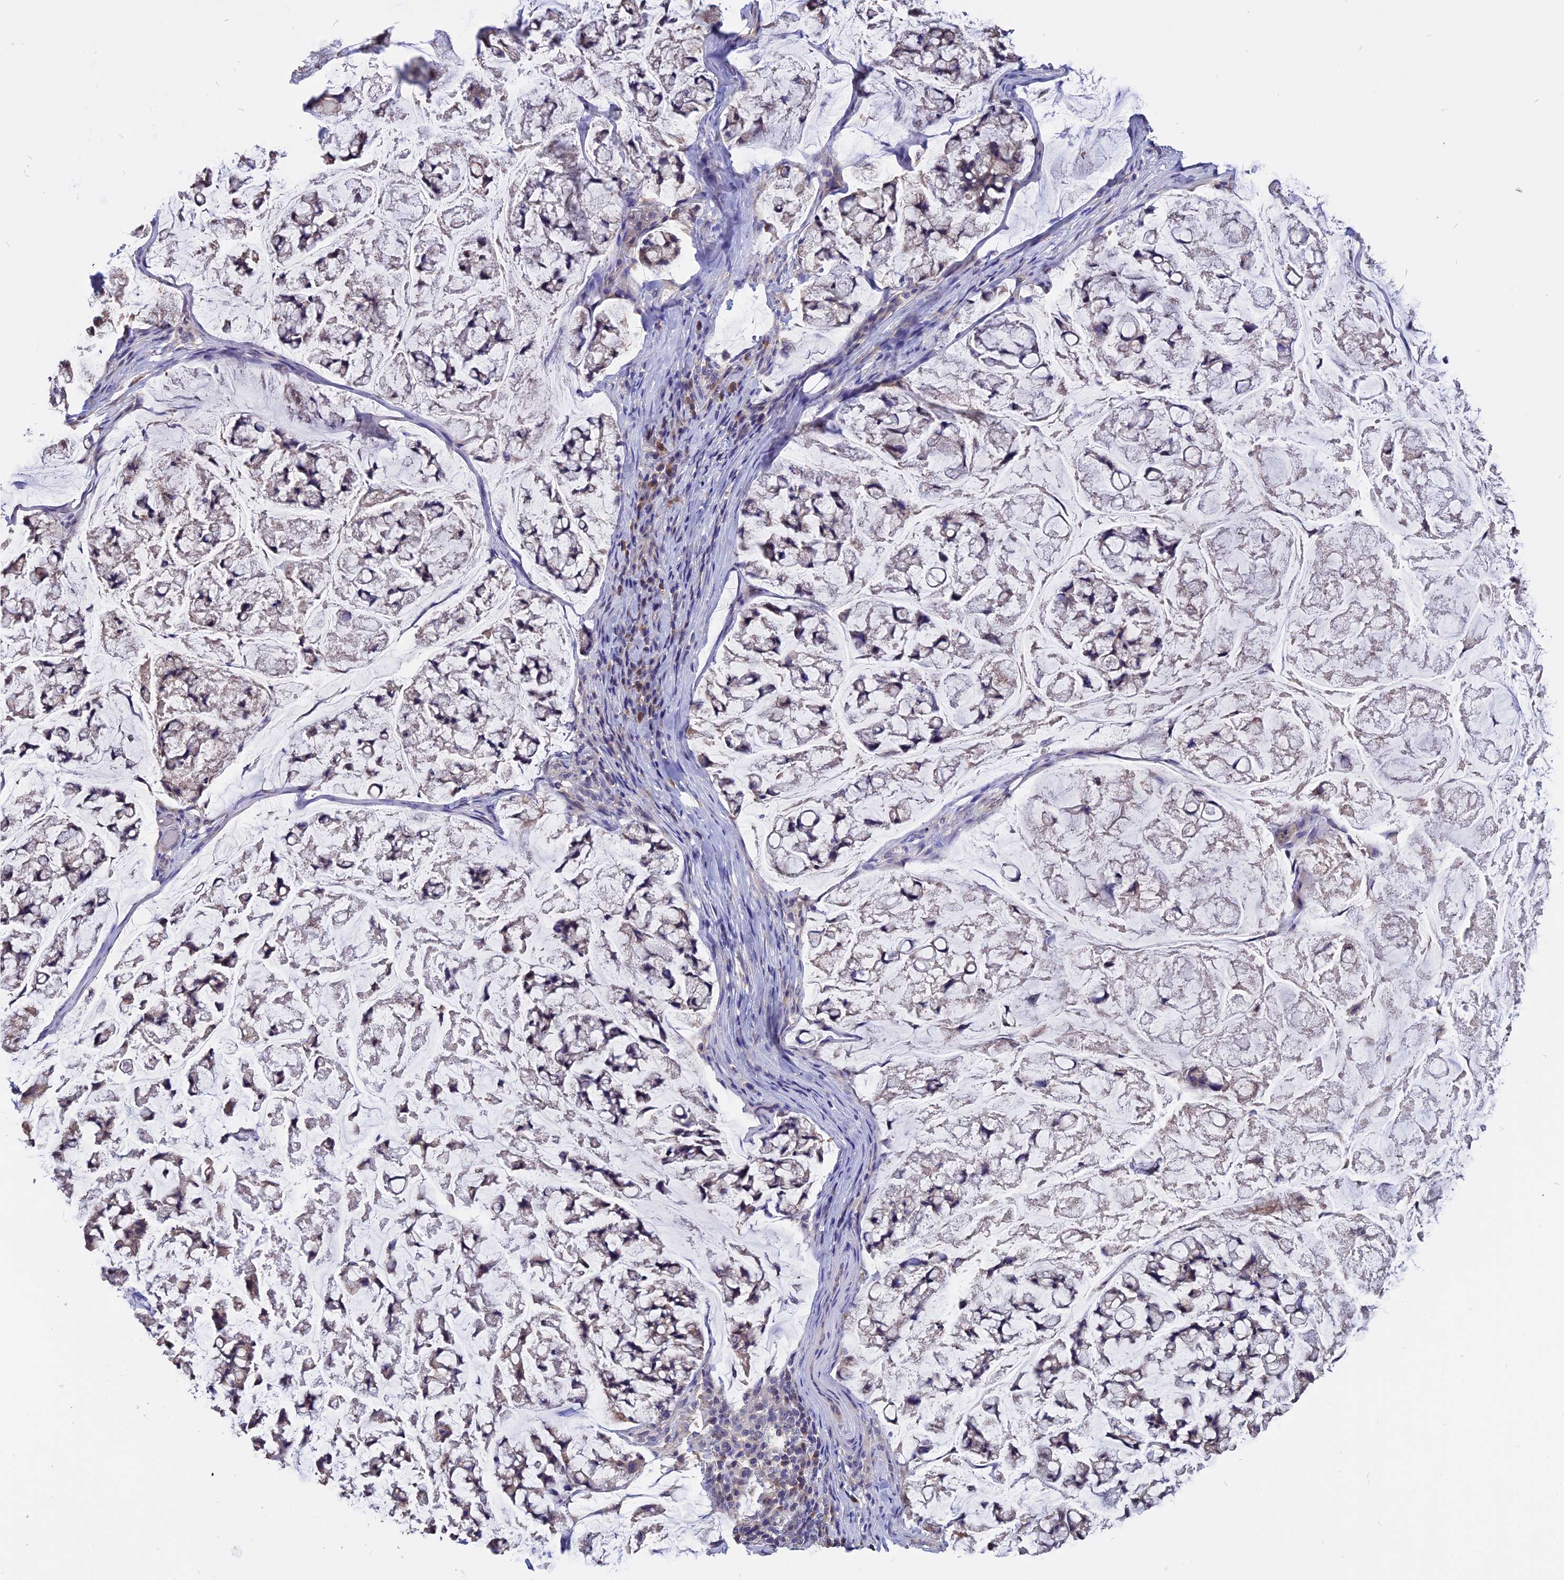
{"staining": {"intensity": "negative", "quantity": "none", "location": "none"}, "tissue": "stomach cancer", "cell_type": "Tumor cells", "image_type": "cancer", "snomed": [{"axis": "morphology", "description": "Adenocarcinoma, NOS"}, {"axis": "topography", "description": "Stomach, lower"}], "caption": "Immunohistochemistry (IHC) image of human stomach cancer (adenocarcinoma) stained for a protein (brown), which exhibits no expression in tumor cells.", "gene": "CARMIL2", "patient": {"sex": "male", "age": 67}}